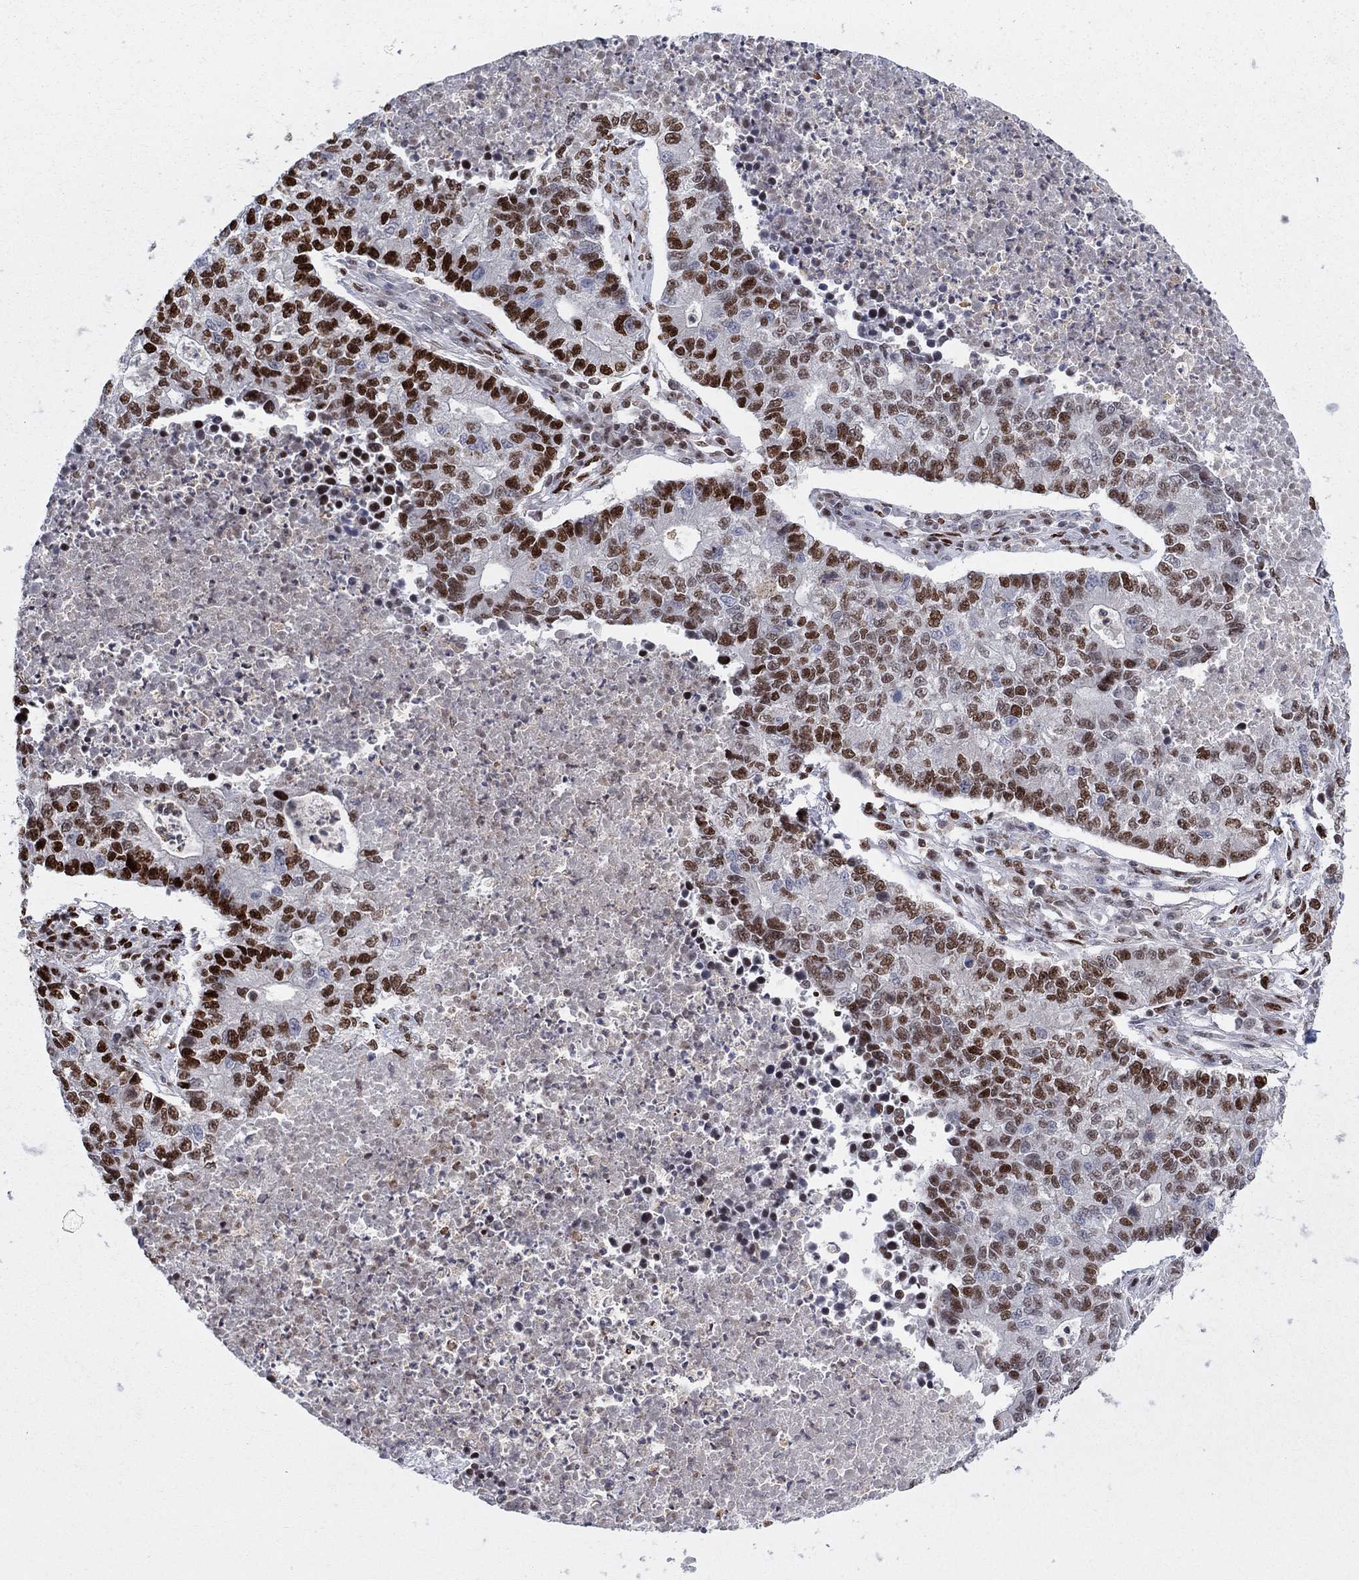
{"staining": {"intensity": "strong", "quantity": ">75%", "location": "nuclear"}, "tissue": "lung cancer", "cell_type": "Tumor cells", "image_type": "cancer", "snomed": [{"axis": "morphology", "description": "Adenocarcinoma, NOS"}, {"axis": "topography", "description": "Lung"}], "caption": "A high-resolution histopathology image shows IHC staining of lung cancer (adenocarcinoma), which displays strong nuclear expression in about >75% of tumor cells. (Brightfield microscopy of DAB IHC at high magnification).", "gene": "ZNHIT3", "patient": {"sex": "male", "age": 57}}